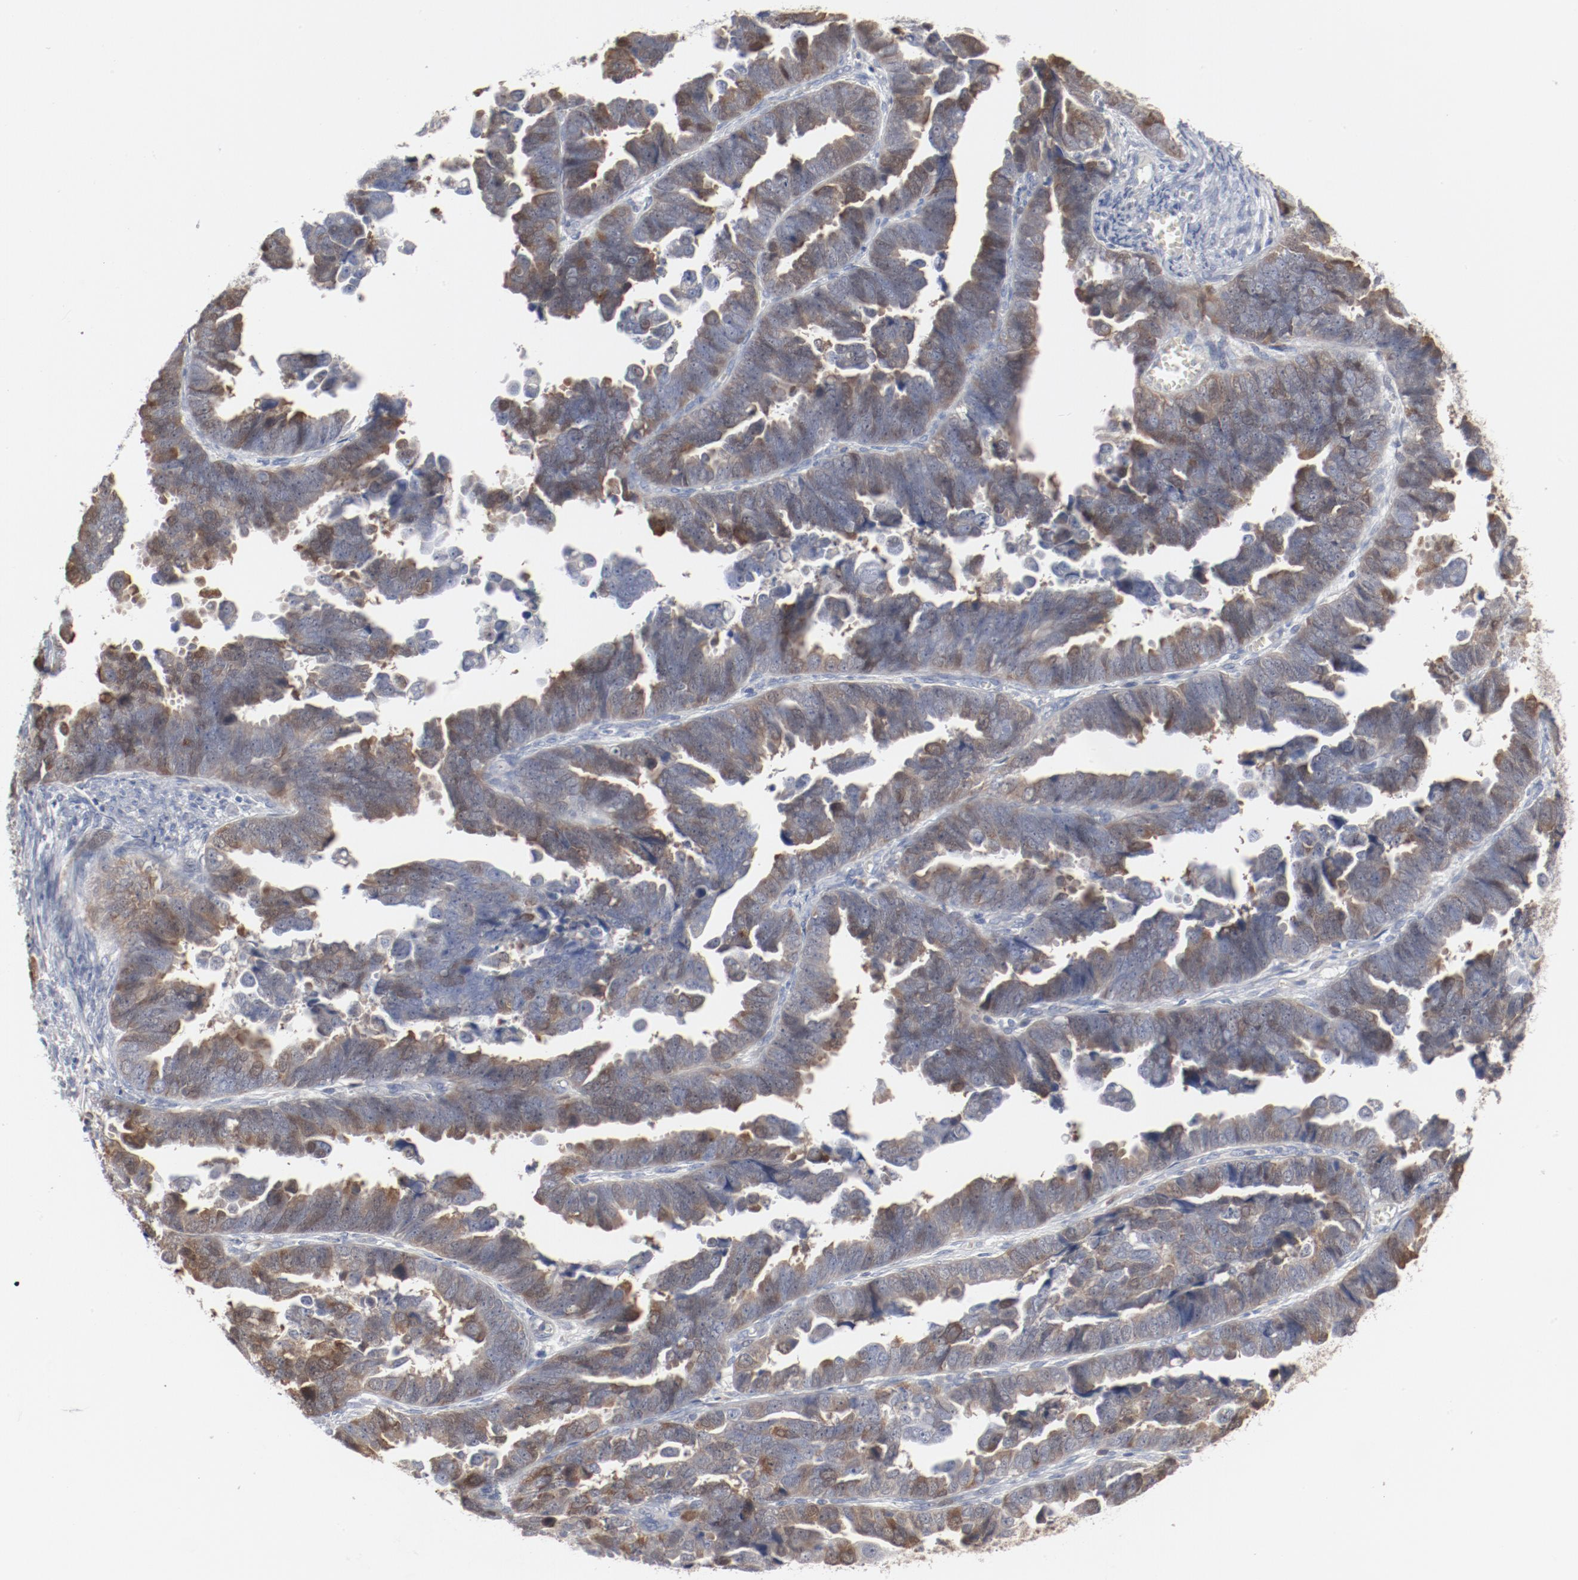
{"staining": {"intensity": "moderate", "quantity": ">75%", "location": "cytoplasmic/membranous"}, "tissue": "endometrial cancer", "cell_type": "Tumor cells", "image_type": "cancer", "snomed": [{"axis": "morphology", "description": "Adenocarcinoma, NOS"}, {"axis": "topography", "description": "Endometrium"}], "caption": "Adenocarcinoma (endometrial) stained with a brown dye demonstrates moderate cytoplasmic/membranous positive staining in approximately >75% of tumor cells.", "gene": "CDK1", "patient": {"sex": "female", "age": 75}}